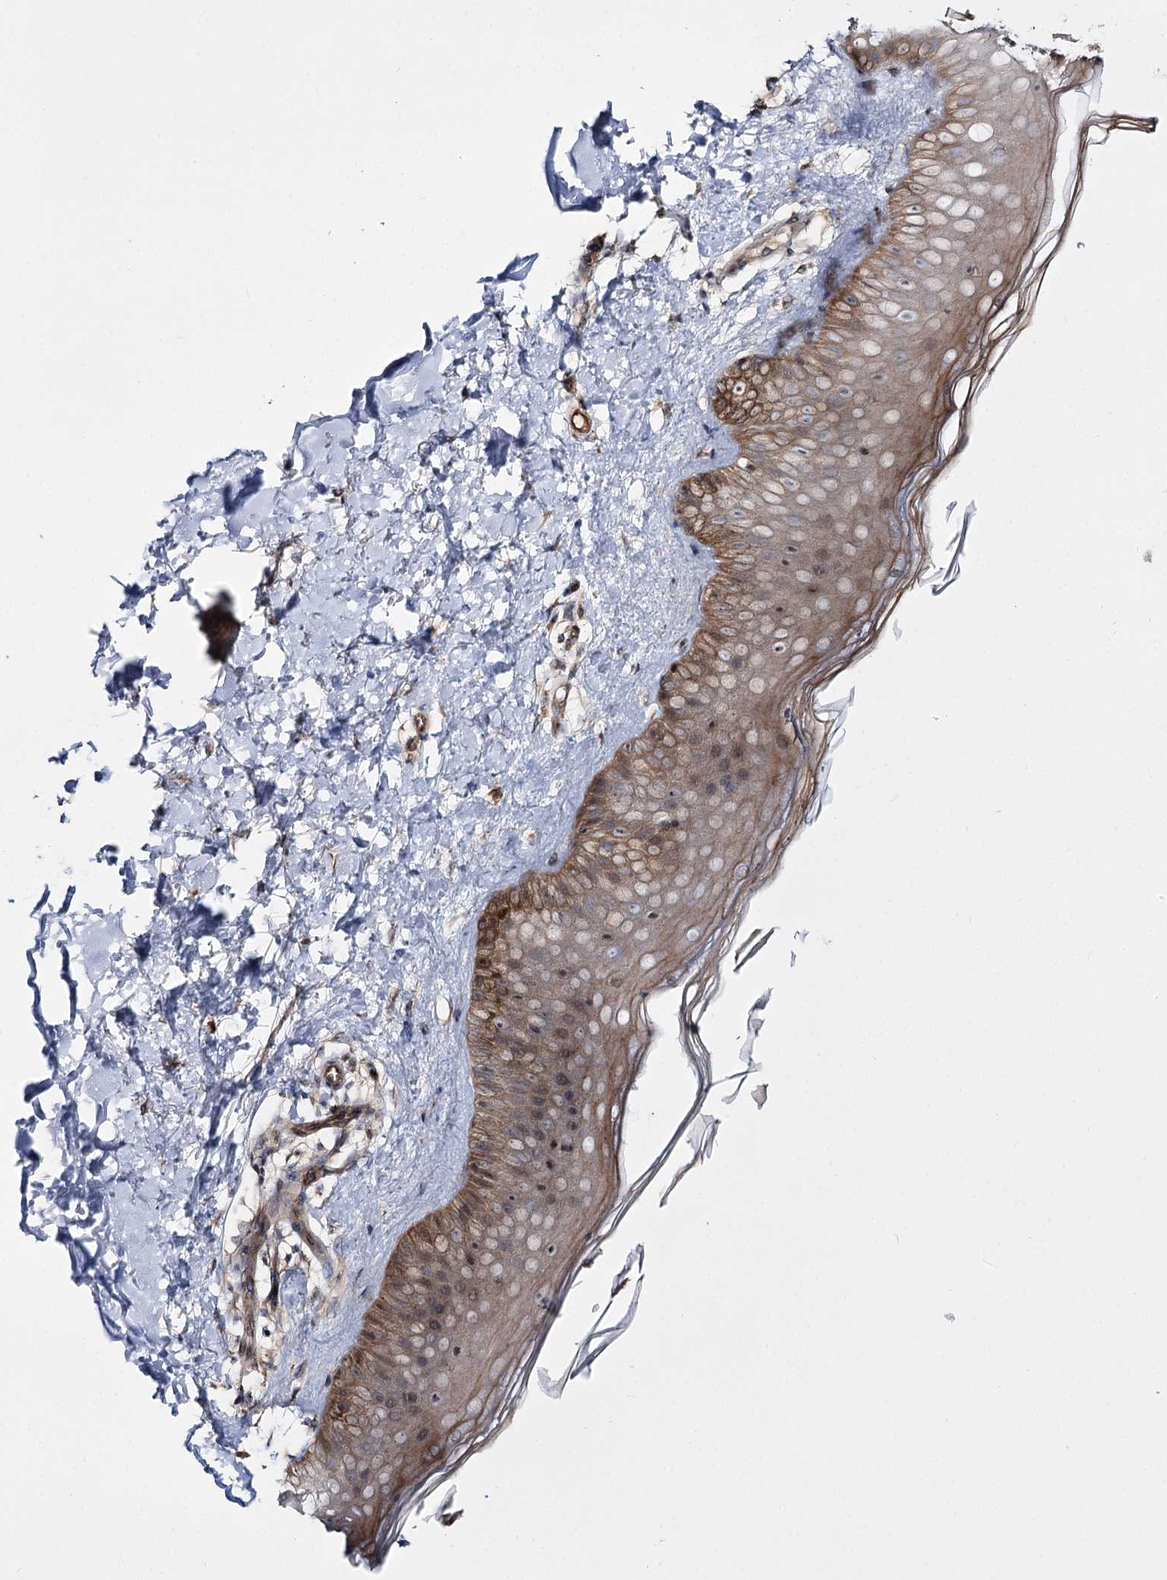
{"staining": {"intensity": "moderate", "quantity": "<25%", "location": "cytoplasmic/membranous"}, "tissue": "skin", "cell_type": "Fibroblasts", "image_type": "normal", "snomed": [{"axis": "morphology", "description": "Normal tissue, NOS"}, {"axis": "topography", "description": "Skin"}], "caption": "IHC micrograph of unremarkable skin stained for a protein (brown), which reveals low levels of moderate cytoplasmic/membranous staining in approximately <25% of fibroblasts.", "gene": "C11orf80", "patient": {"sex": "male", "age": 52}}